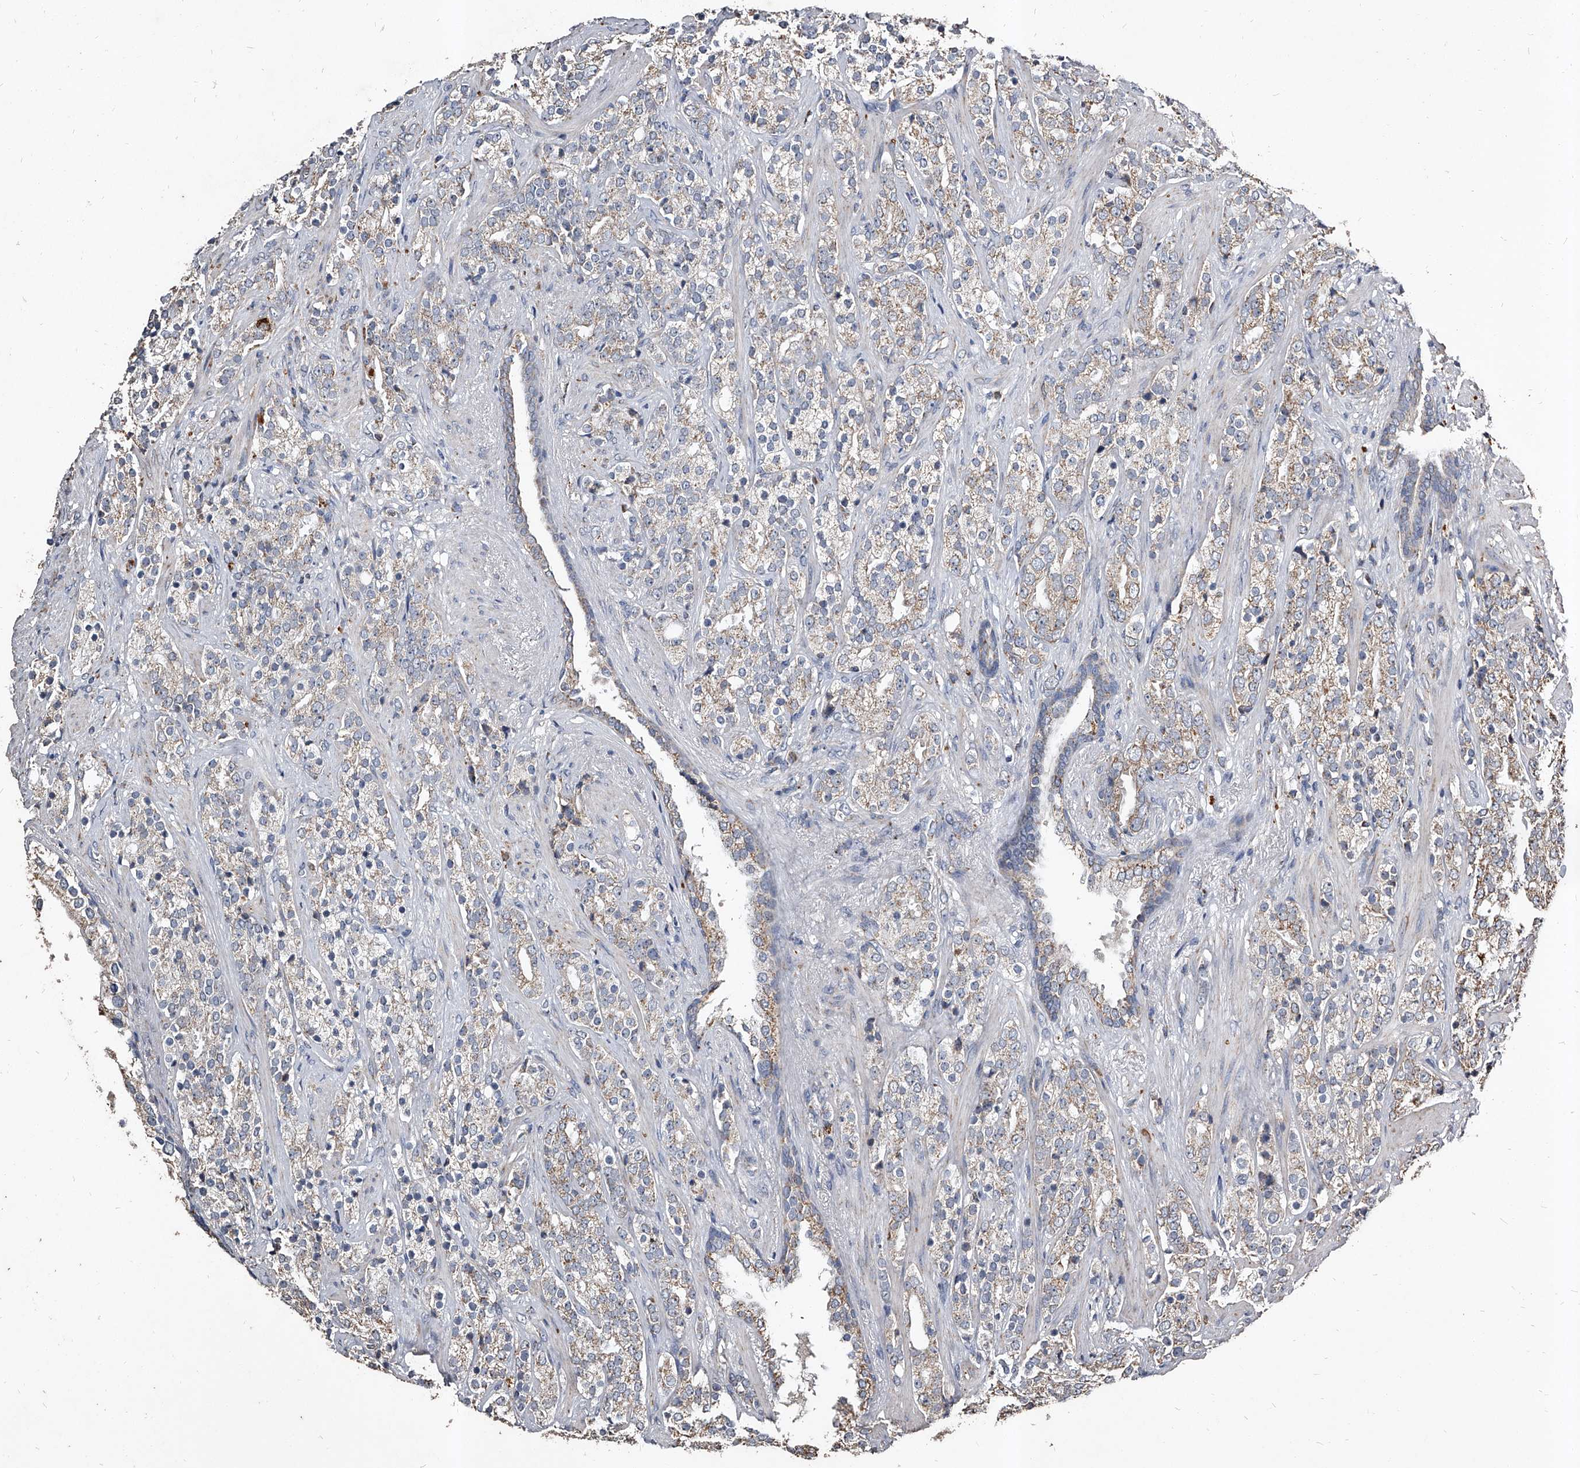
{"staining": {"intensity": "weak", "quantity": "25%-75%", "location": "cytoplasmic/membranous"}, "tissue": "prostate cancer", "cell_type": "Tumor cells", "image_type": "cancer", "snomed": [{"axis": "morphology", "description": "Adenocarcinoma, High grade"}, {"axis": "topography", "description": "Prostate"}], "caption": "Prostate cancer (adenocarcinoma (high-grade)) stained for a protein displays weak cytoplasmic/membranous positivity in tumor cells.", "gene": "GPR183", "patient": {"sex": "male", "age": 71}}